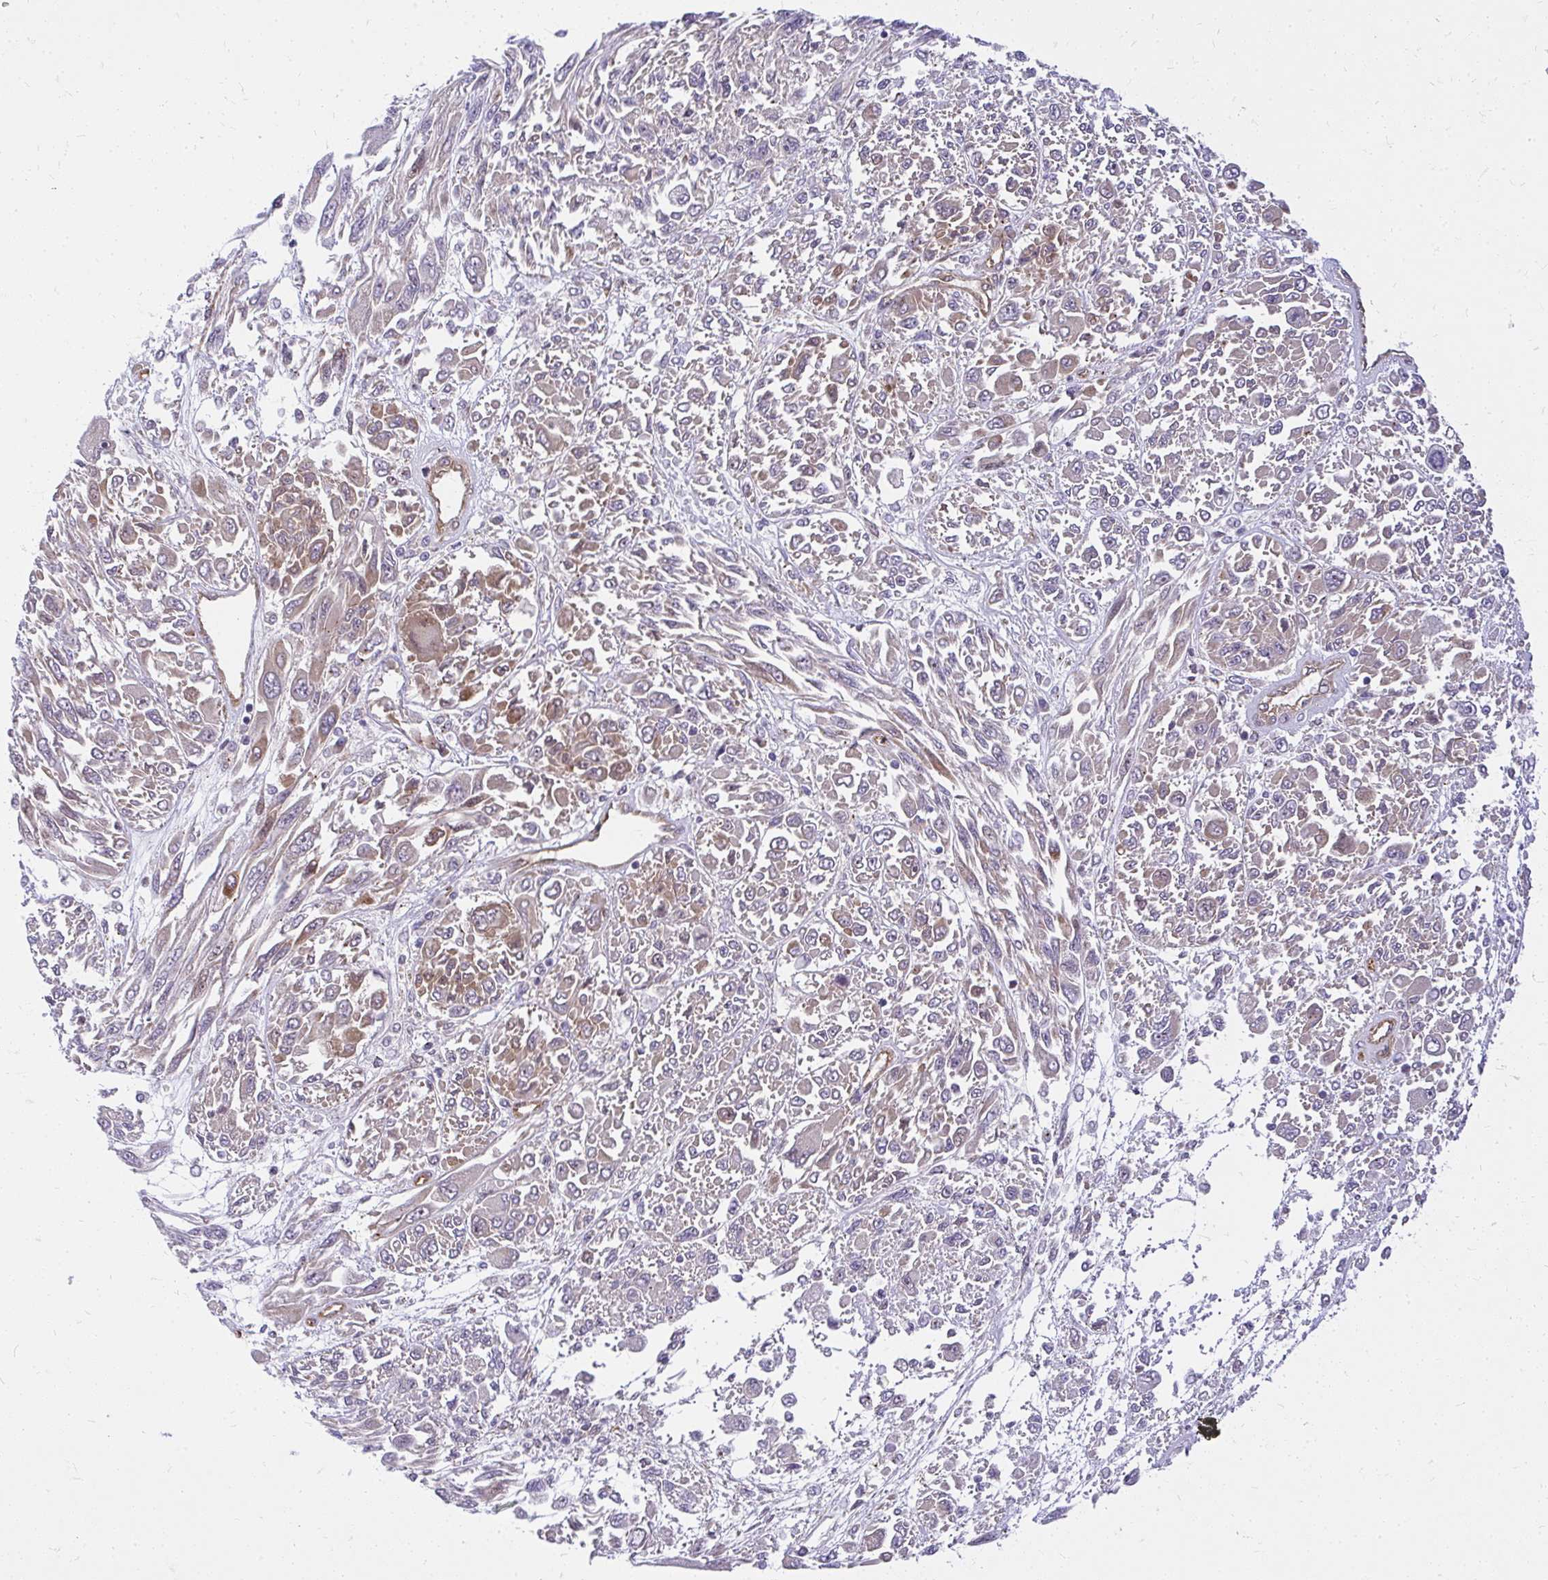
{"staining": {"intensity": "weak", "quantity": "<25%", "location": "cytoplasmic/membranous"}, "tissue": "melanoma", "cell_type": "Tumor cells", "image_type": "cancer", "snomed": [{"axis": "morphology", "description": "Malignant melanoma, NOS"}, {"axis": "topography", "description": "Skin"}], "caption": "An immunohistochemistry image of malignant melanoma is shown. There is no staining in tumor cells of malignant melanoma.", "gene": "RSKR", "patient": {"sex": "female", "age": 91}}